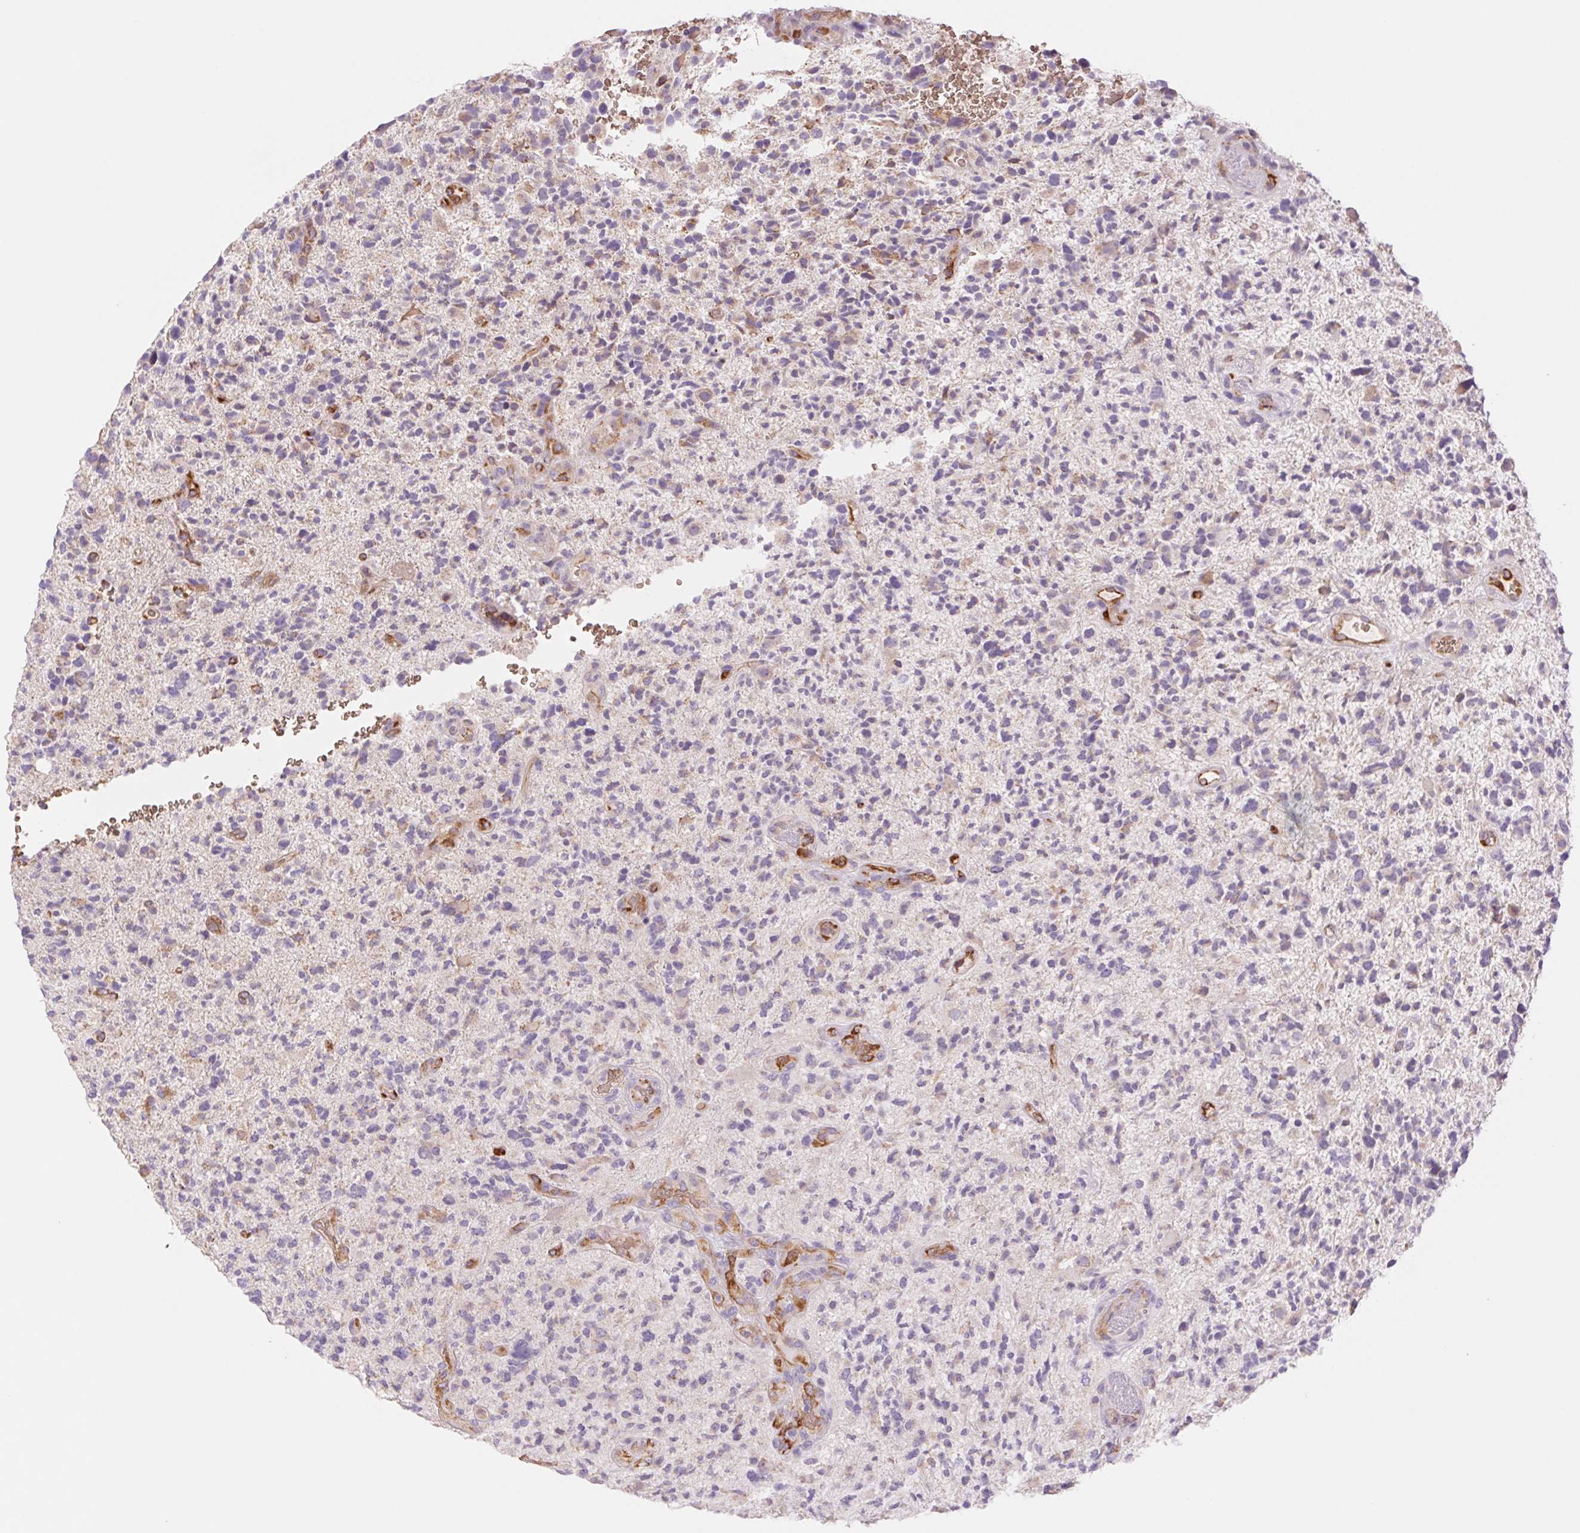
{"staining": {"intensity": "negative", "quantity": "none", "location": "none"}, "tissue": "glioma", "cell_type": "Tumor cells", "image_type": "cancer", "snomed": [{"axis": "morphology", "description": "Glioma, malignant, High grade"}, {"axis": "topography", "description": "Brain"}], "caption": "This is a photomicrograph of immunohistochemistry staining of glioma, which shows no expression in tumor cells.", "gene": "IGFL3", "patient": {"sex": "female", "age": 71}}